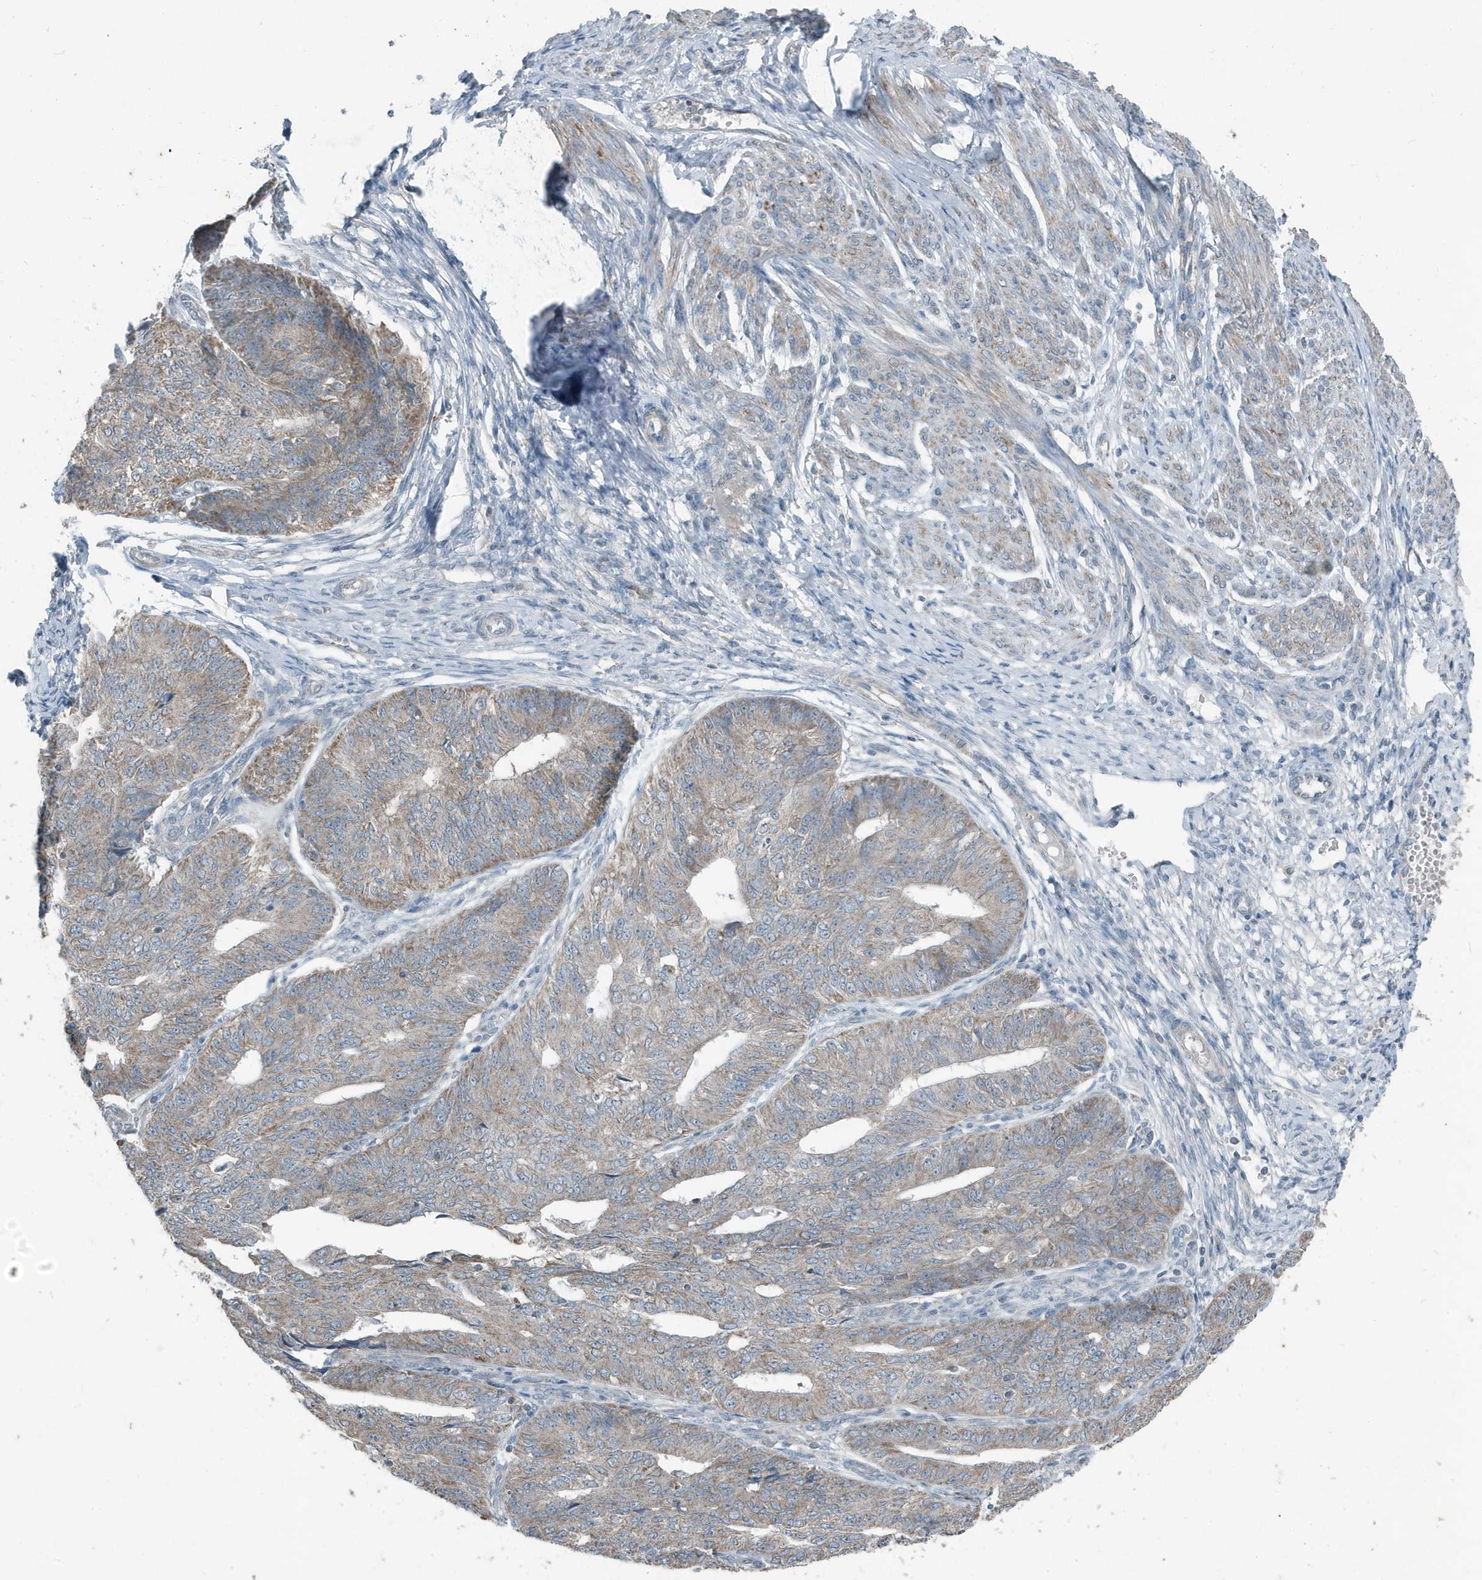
{"staining": {"intensity": "weak", "quantity": ">75%", "location": "cytoplasmic/membranous"}, "tissue": "endometrial cancer", "cell_type": "Tumor cells", "image_type": "cancer", "snomed": [{"axis": "morphology", "description": "Adenocarcinoma, NOS"}, {"axis": "topography", "description": "Endometrium"}], "caption": "About >75% of tumor cells in endometrial cancer demonstrate weak cytoplasmic/membranous protein positivity as visualized by brown immunohistochemical staining.", "gene": "MT-CYB", "patient": {"sex": "female", "age": 32}}